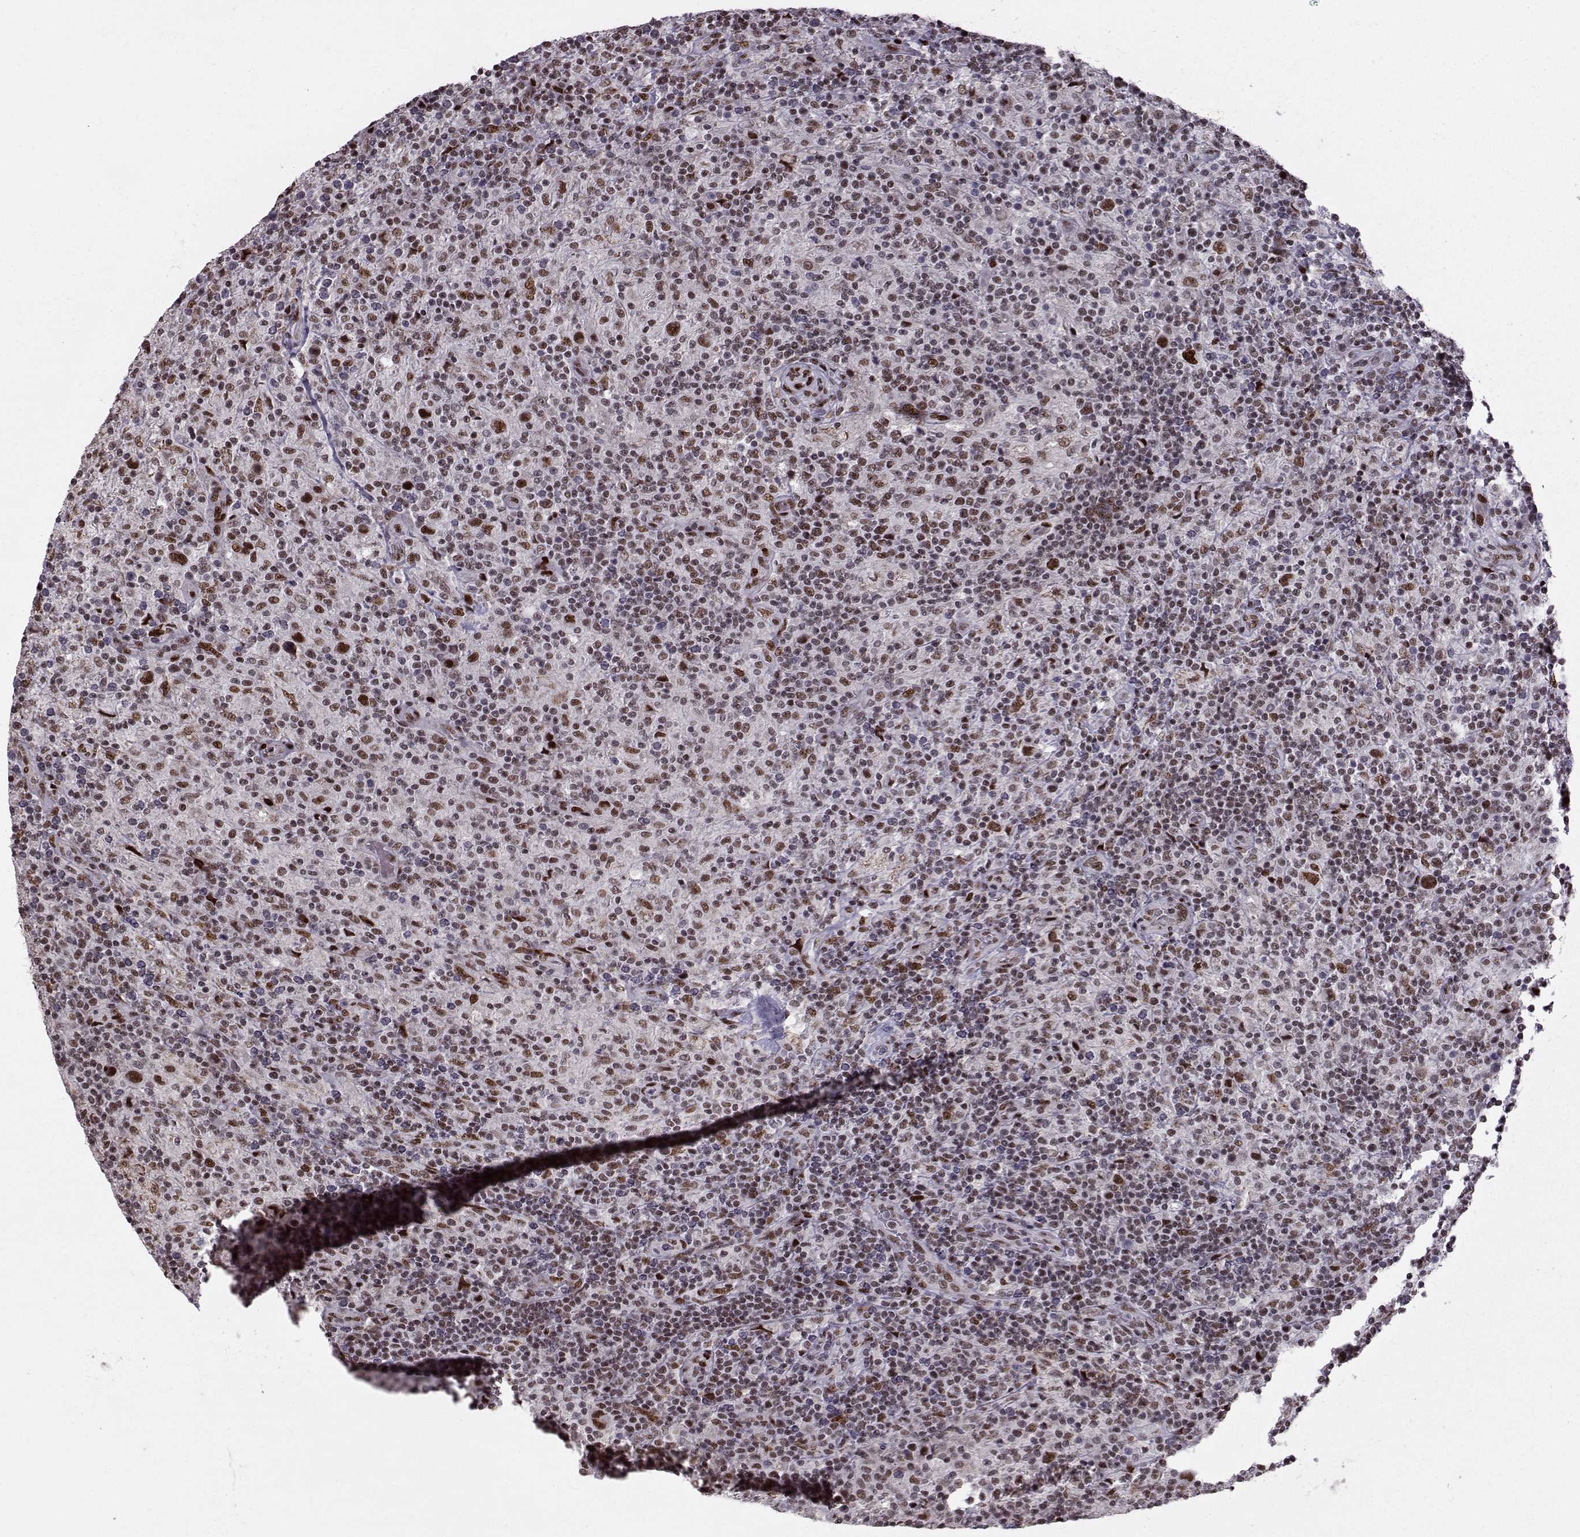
{"staining": {"intensity": "strong", "quantity": ">75%", "location": "nuclear"}, "tissue": "lymphoma", "cell_type": "Tumor cells", "image_type": "cancer", "snomed": [{"axis": "morphology", "description": "Hodgkin's disease, NOS"}, {"axis": "topography", "description": "Lymph node"}], "caption": "Lymphoma stained for a protein (brown) shows strong nuclear positive staining in about >75% of tumor cells.", "gene": "SNAPC2", "patient": {"sex": "male", "age": 70}}